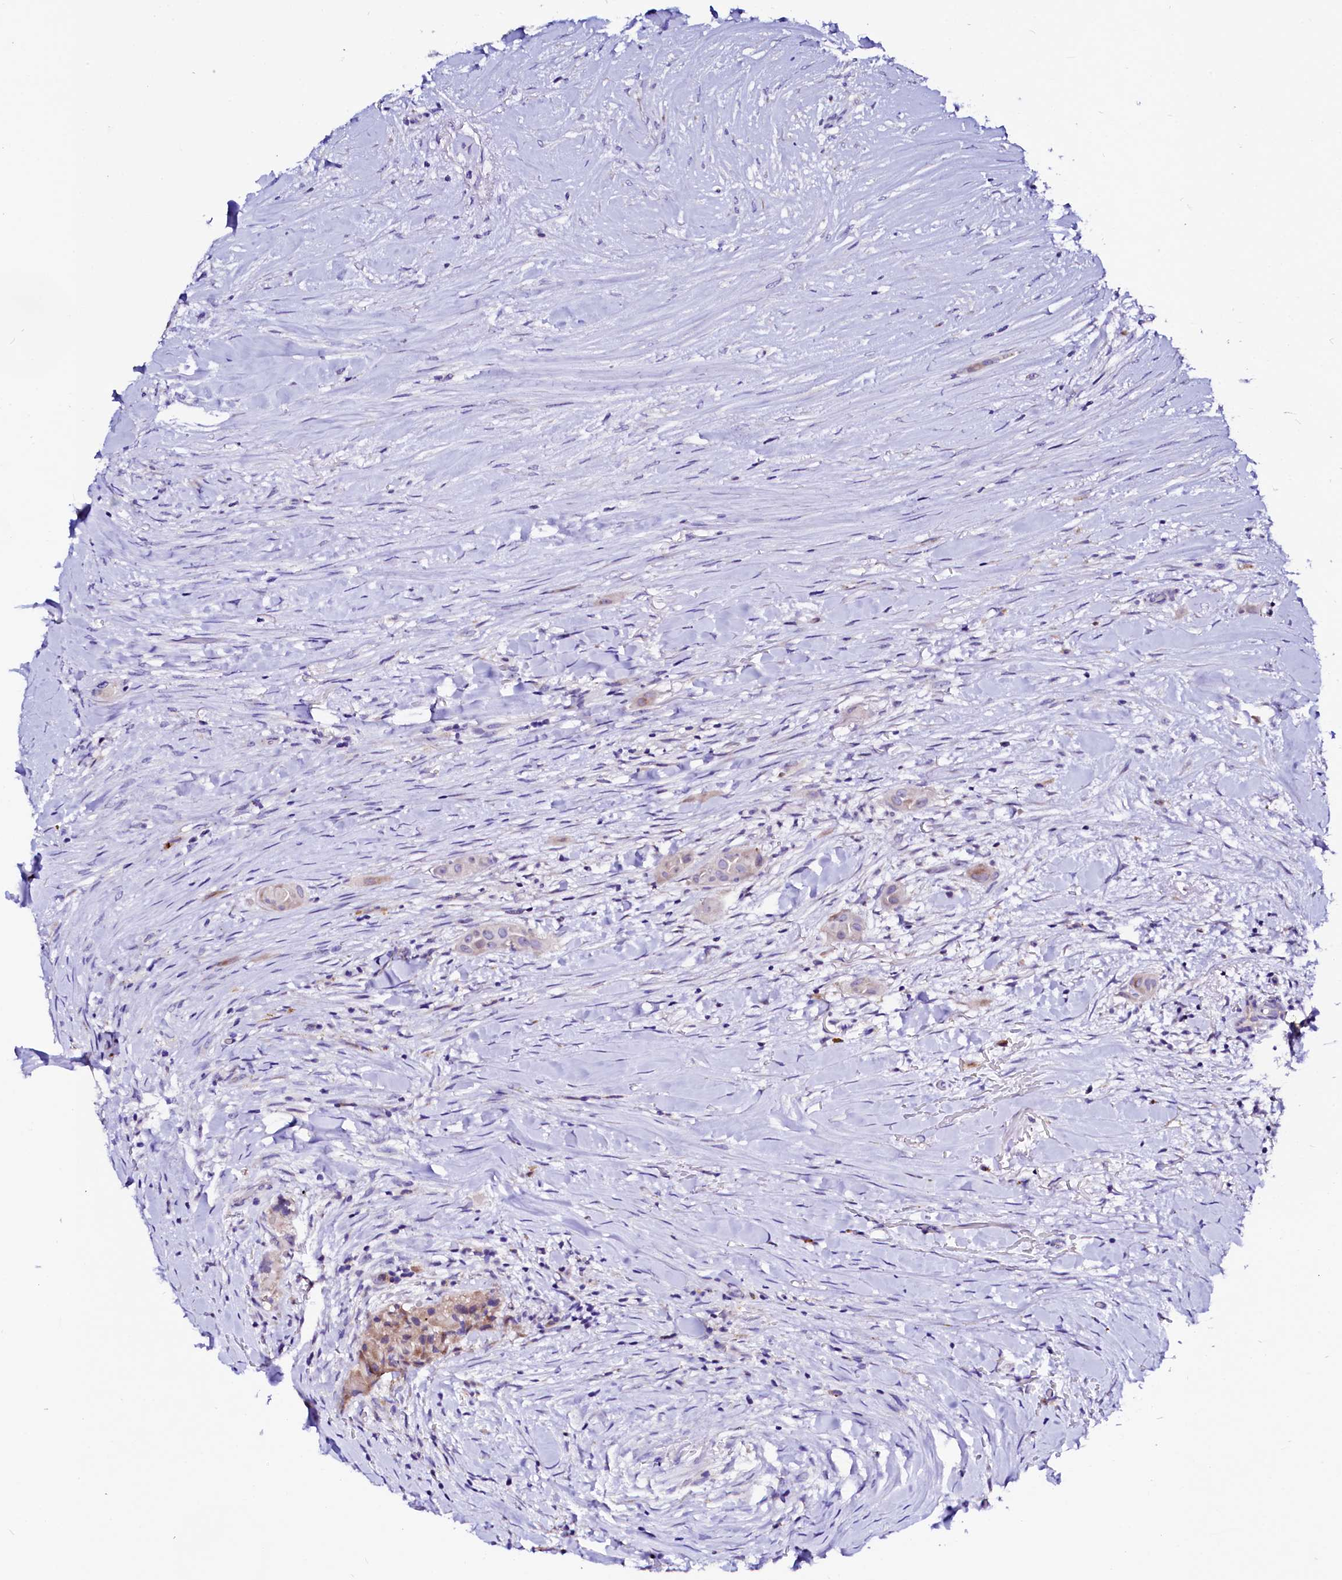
{"staining": {"intensity": "negative", "quantity": "none", "location": "none"}, "tissue": "thyroid cancer", "cell_type": "Tumor cells", "image_type": "cancer", "snomed": [{"axis": "morphology", "description": "Papillary adenocarcinoma, NOS"}, {"axis": "topography", "description": "Thyroid gland"}], "caption": "Image shows no significant protein expression in tumor cells of thyroid papillary adenocarcinoma. (Brightfield microscopy of DAB (3,3'-diaminobenzidine) immunohistochemistry at high magnification).", "gene": "BTBD16", "patient": {"sex": "female", "age": 59}}